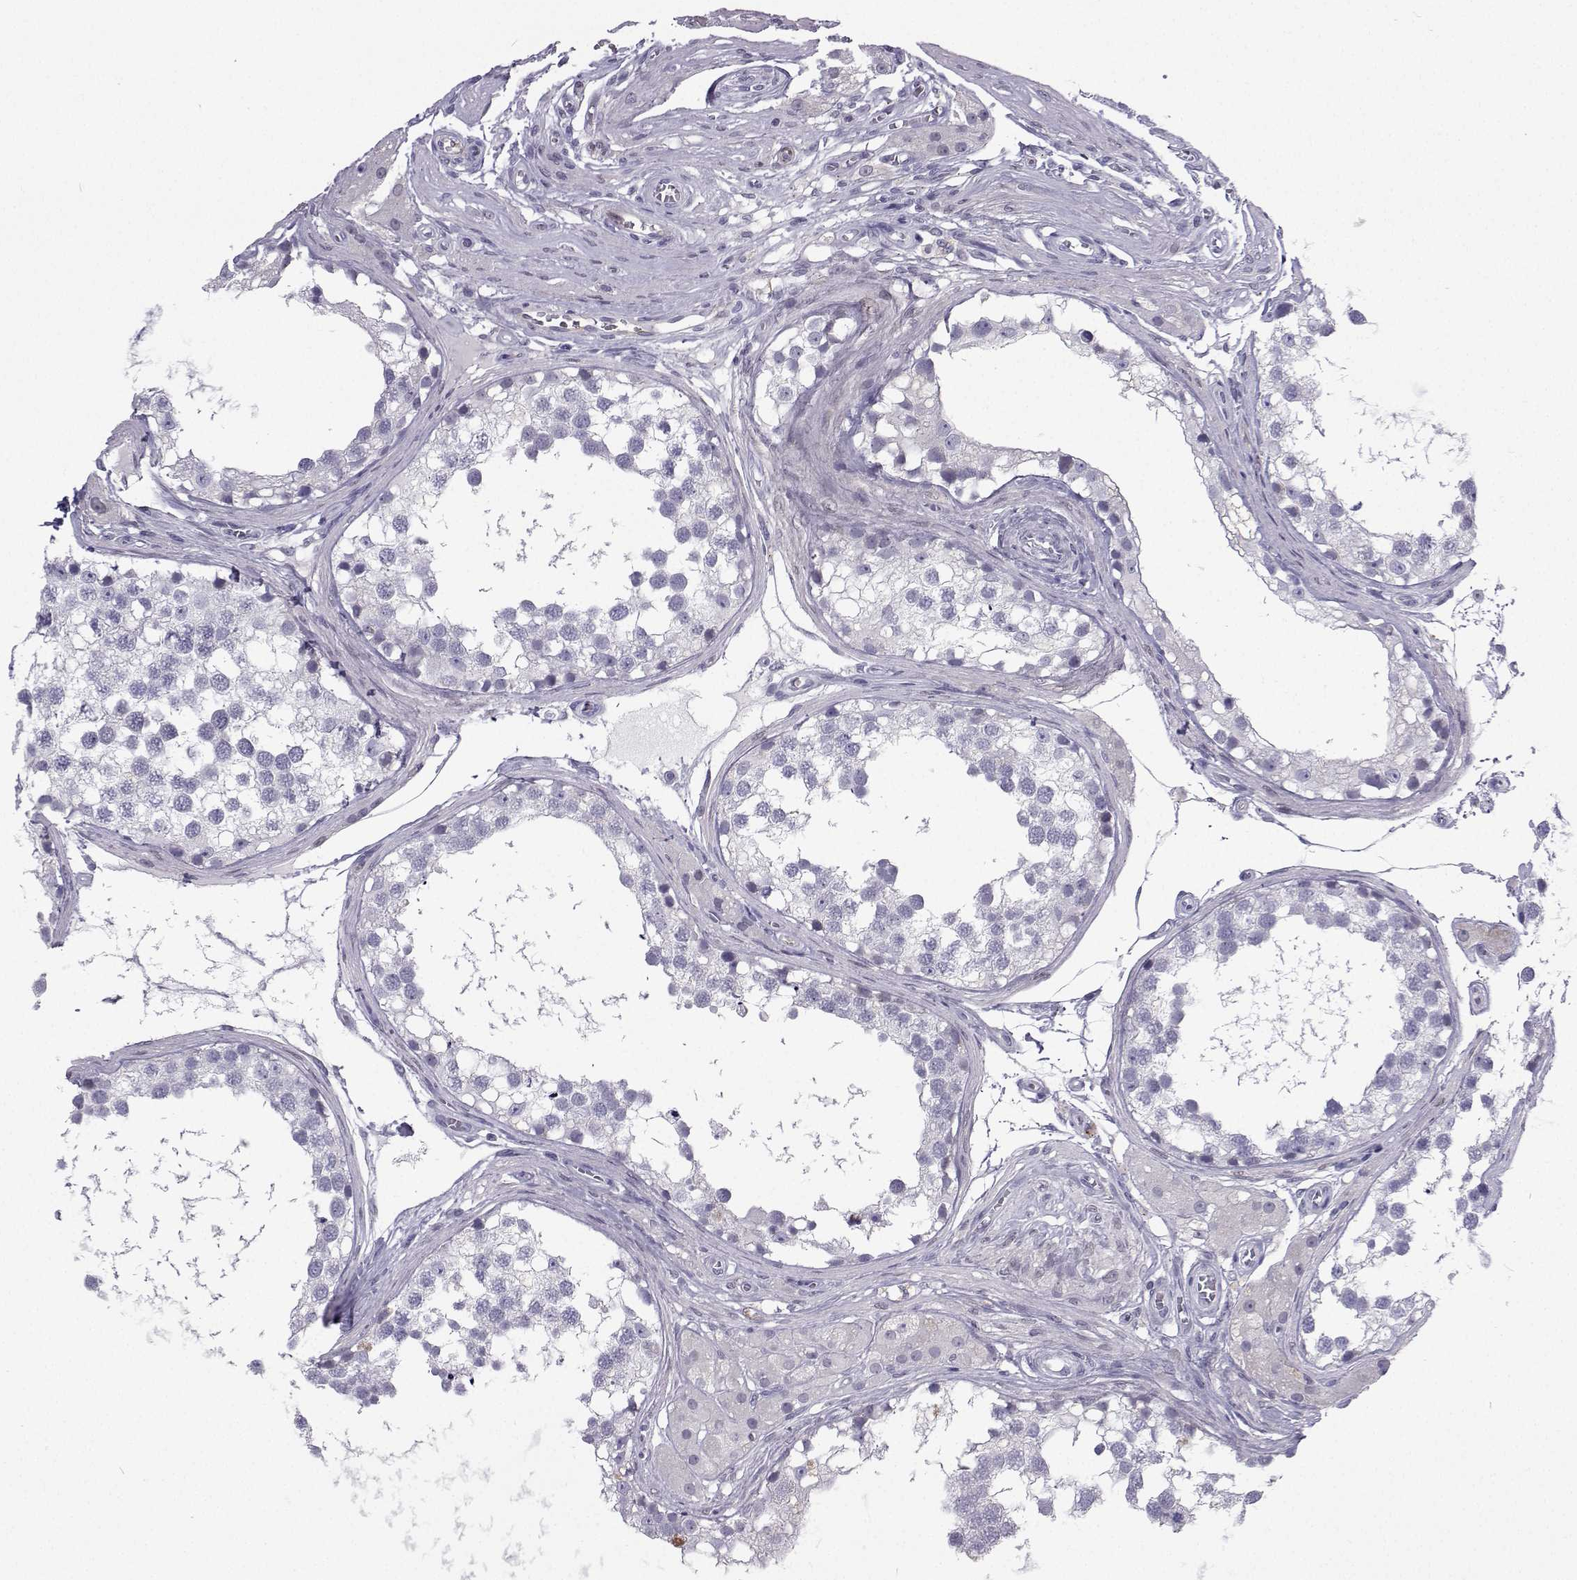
{"staining": {"intensity": "negative", "quantity": "none", "location": "none"}, "tissue": "testis", "cell_type": "Cells in seminiferous ducts", "image_type": "normal", "snomed": [{"axis": "morphology", "description": "Normal tissue, NOS"}, {"axis": "morphology", "description": "Seminoma, NOS"}, {"axis": "topography", "description": "Testis"}], "caption": "The micrograph shows no significant positivity in cells in seminiferous ducts of testis. (DAB (3,3'-diaminobenzidine) immunohistochemistry (IHC), high magnification).", "gene": "GALM", "patient": {"sex": "male", "age": 65}}